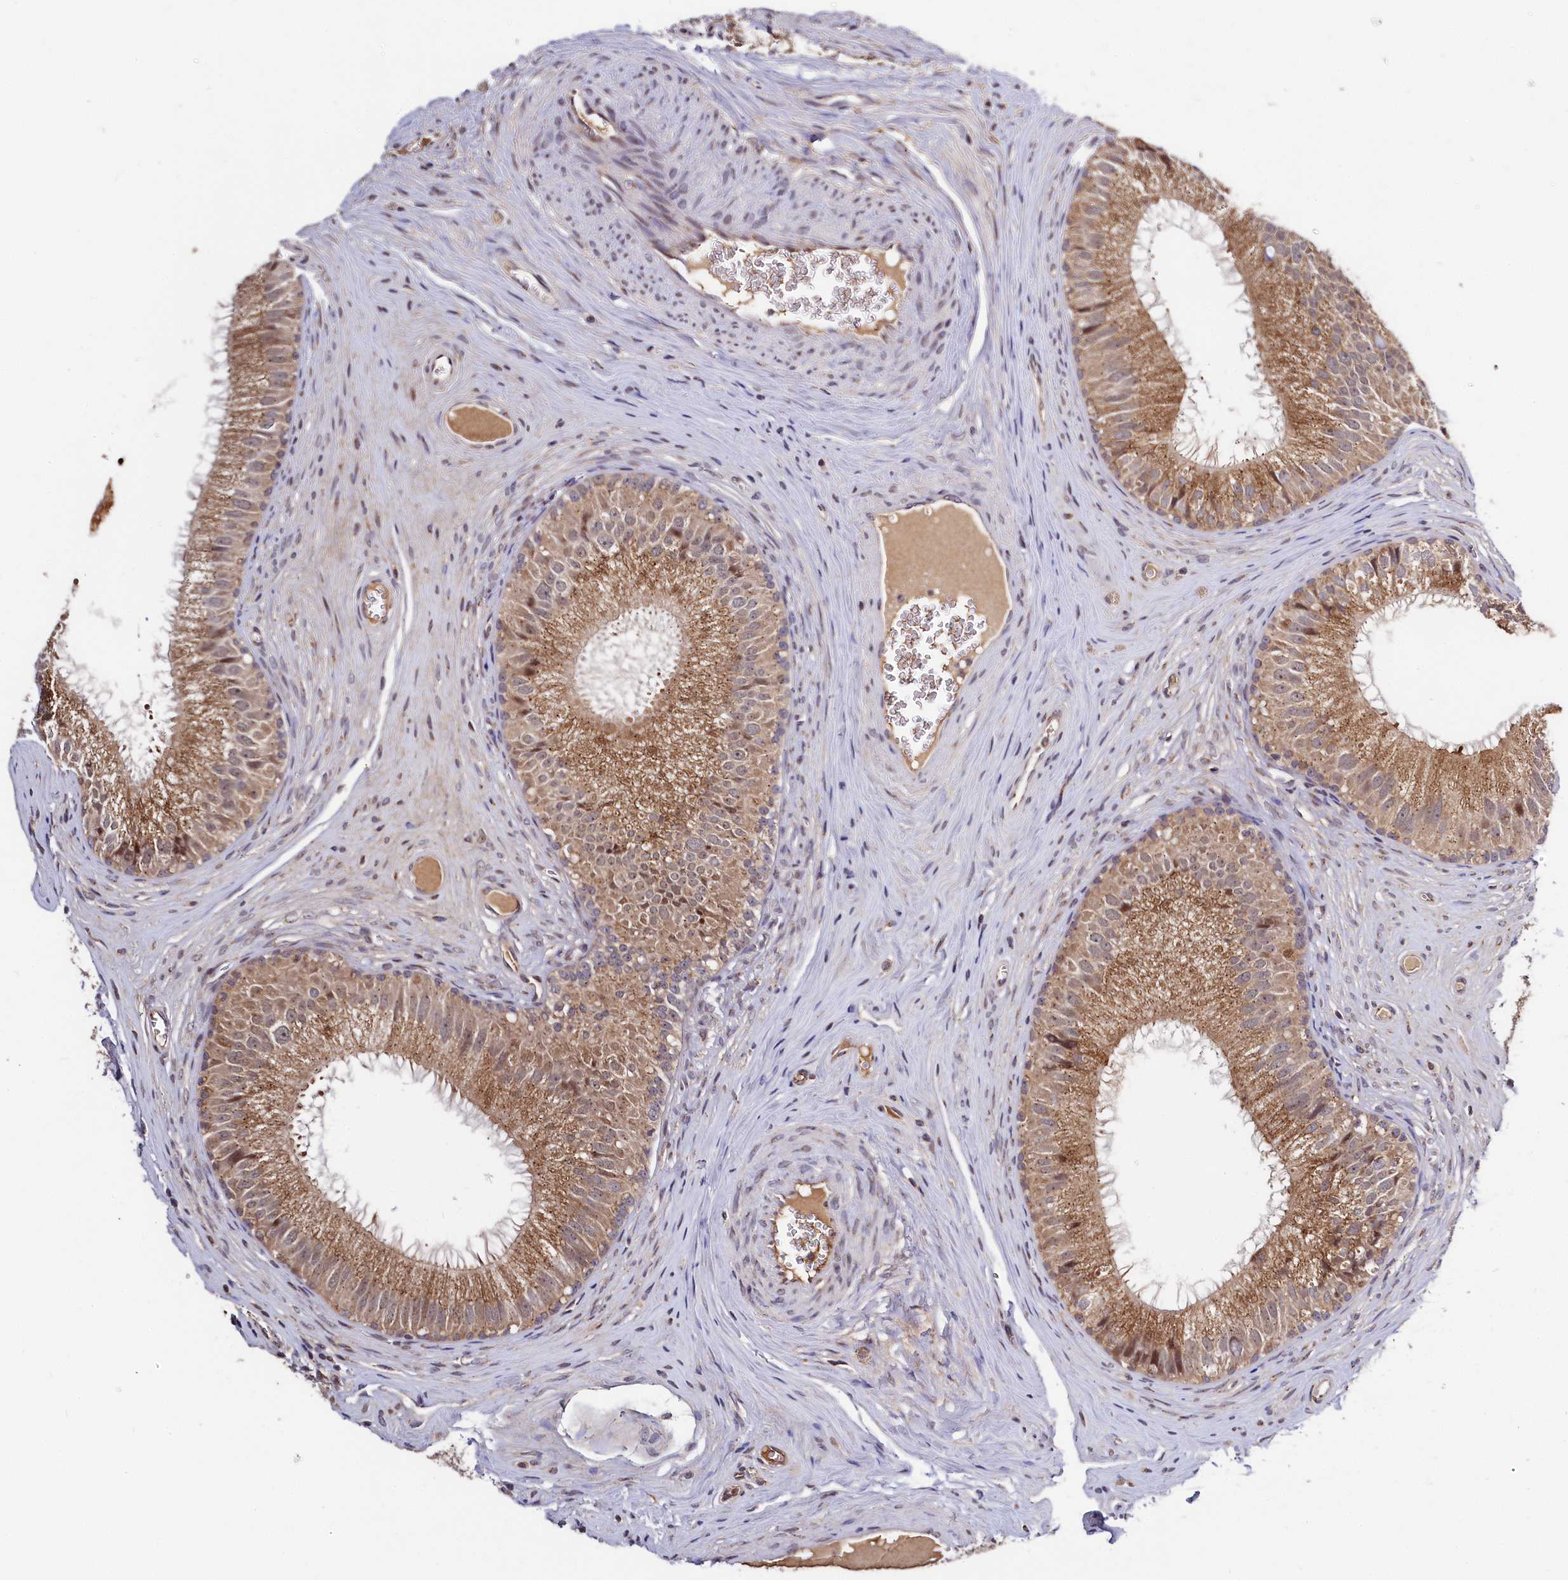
{"staining": {"intensity": "moderate", "quantity": ">75%", "location": "cytoplasmic/membranous,nuclear"}, "tissue": "epididymis", "cell_type": "Glandular cells", "image_type": "normal", "snomed": [{"axis": "morphology", "description": "Normal tissue, NOS"}, {"axis": "topography", "description": "Epididymis"}], "caption": "An immunohistochemistry (IHC) micrograph of normal tissue is shown. Protein staining in brown labels moderate cytoplasmic/membranous,nuclear positivity in epididymis within glandular cells.", "gene": "SEC24C", "patient": {"sex": "male", "age": 46}}